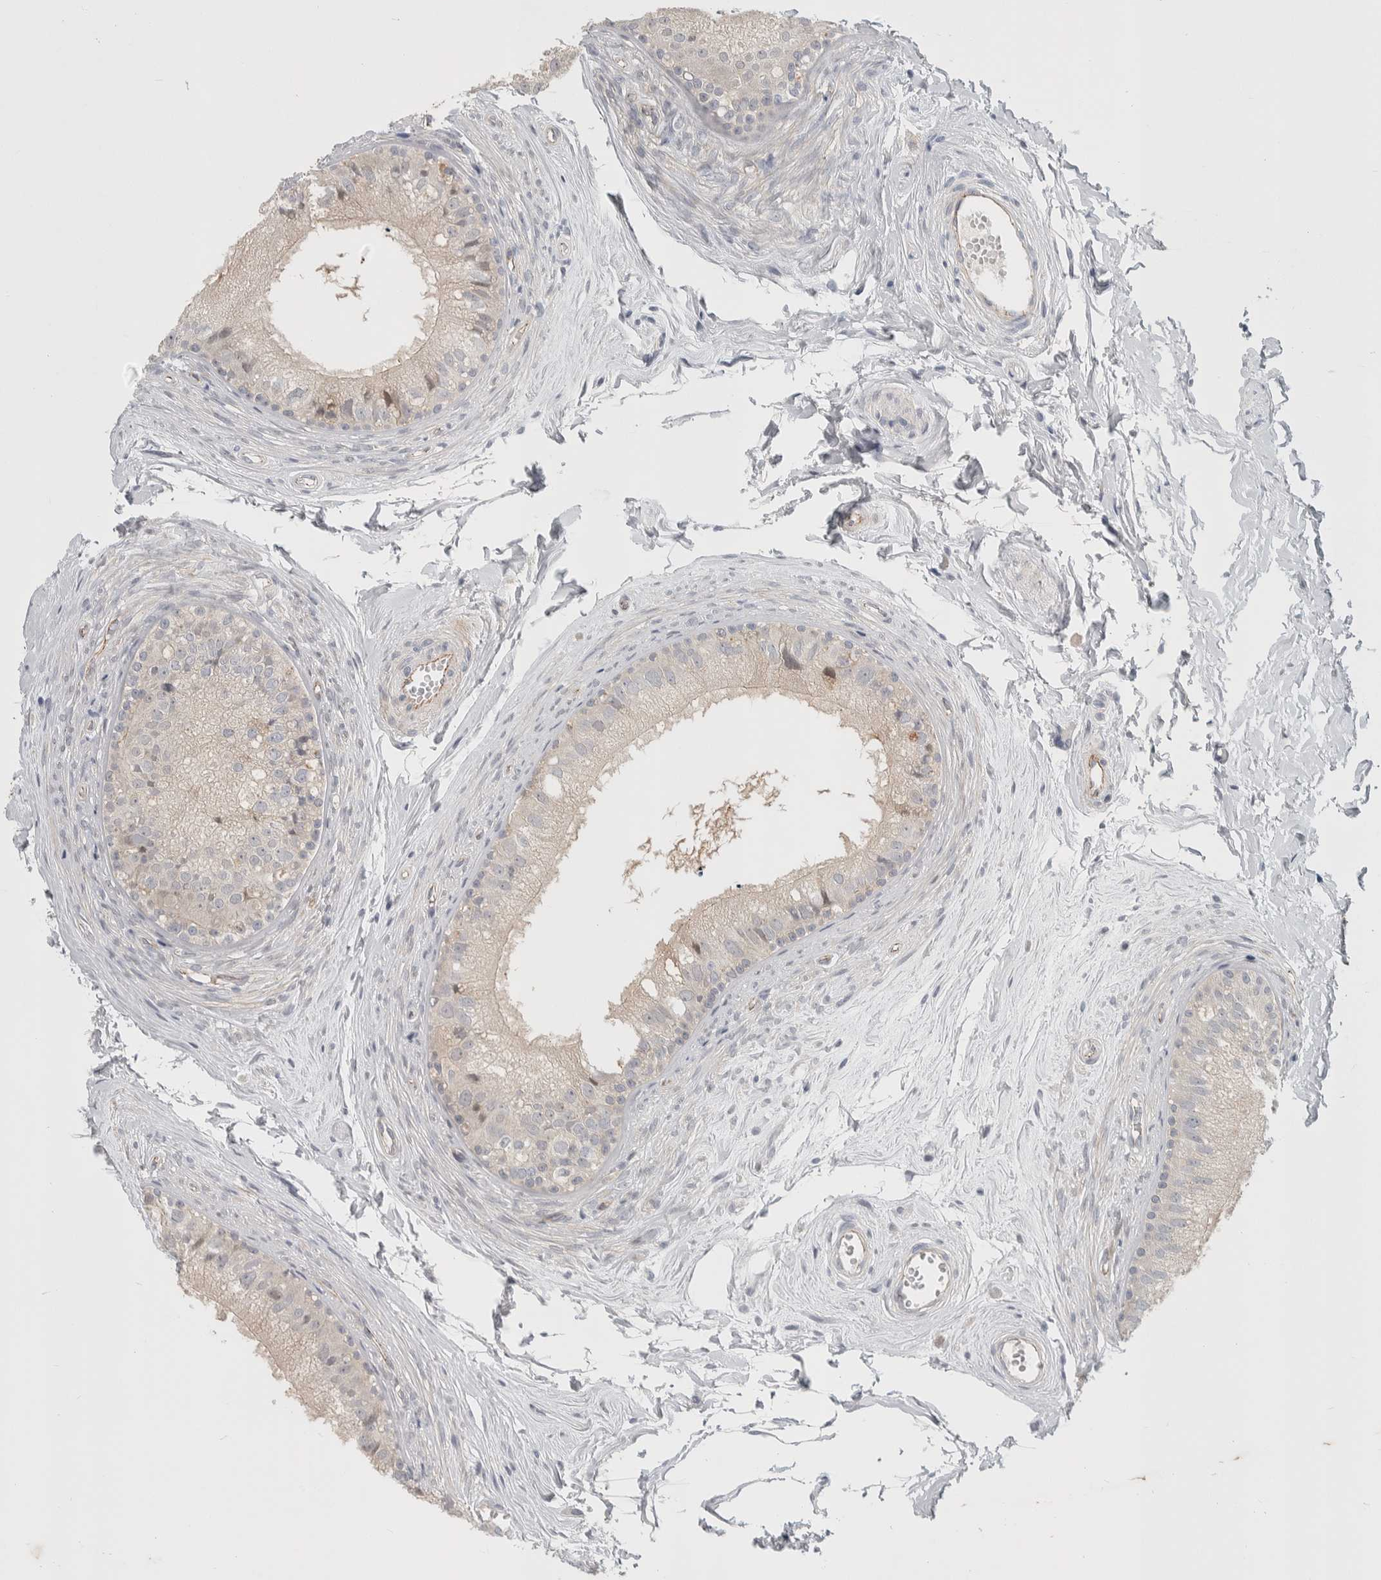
{"staining": {"intensity": "weak", "quantity": "<25%", "location": "cytoplasmic/membranous"}, "tissue": "epididymis", "cell_type": "Glandular cells", "image_type": "normal", "snomed": [{"axis": "morphology", "description": "Normal tissue, NOS"}, {"axis": "topography", "description": "Epididymis"}], "caption": "Micrograph shows no protein staining in glandular cells of unremarkable epididymis.", "gene": "ZNF862", "patient": {"sex": "male", "age": 56}}